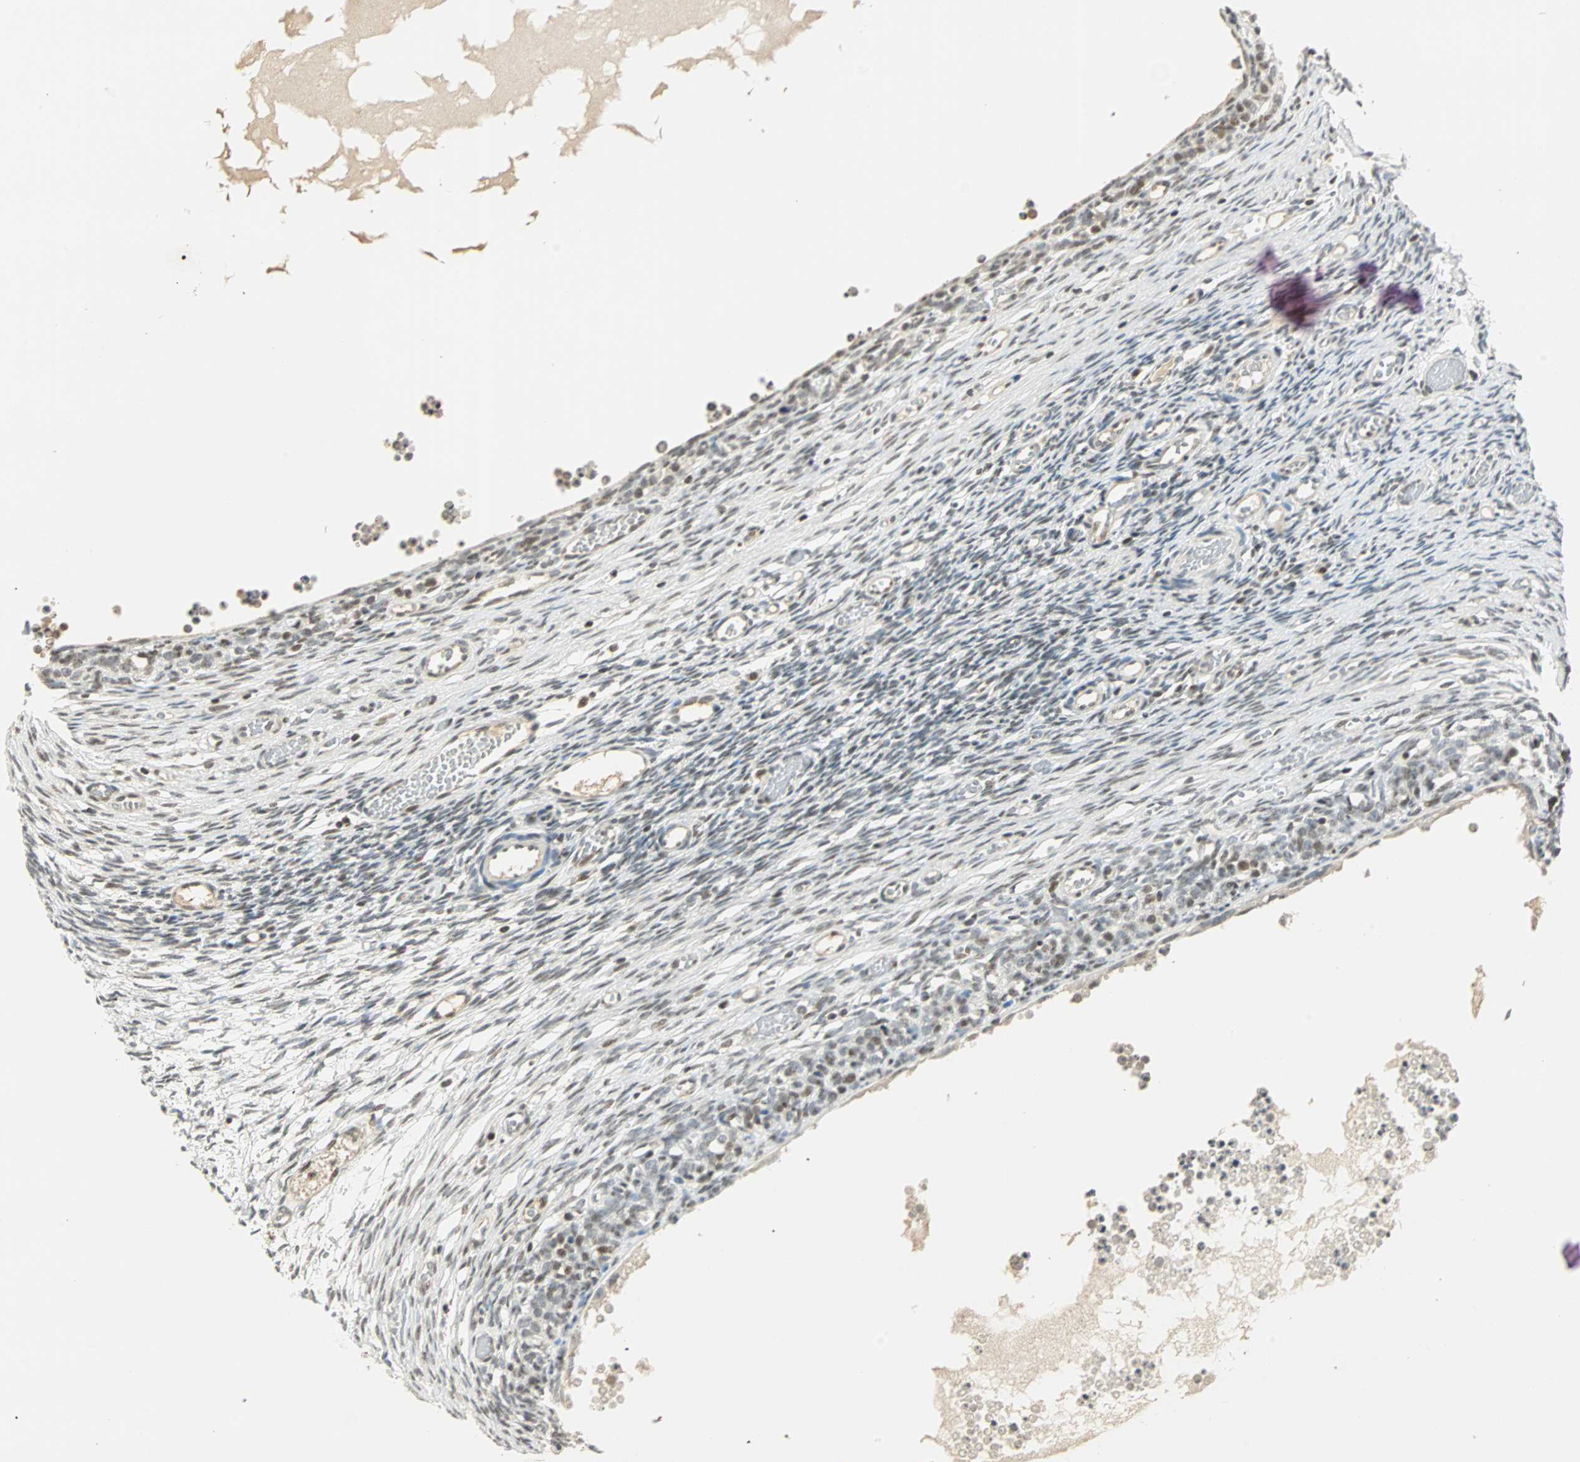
{"staining": {"intensity": "weak", "quantity": "<25%", "location": "nuclear"}, "tissue": "ovary", "cell_type": "Ovarian stroma cells", "image_type": "normal", "snomed": [{"axis": "morphology", "description": "Normal tissue, NOS"}, {"axis": "topography", "description": "Ovary"}], "caption": "Immunohistochemical staining of normal human ovary demonstrates no significant staining in ovarian stroma cells.", "gene": "SMAD3", "patient": {"sex": "female", "age": 35}}